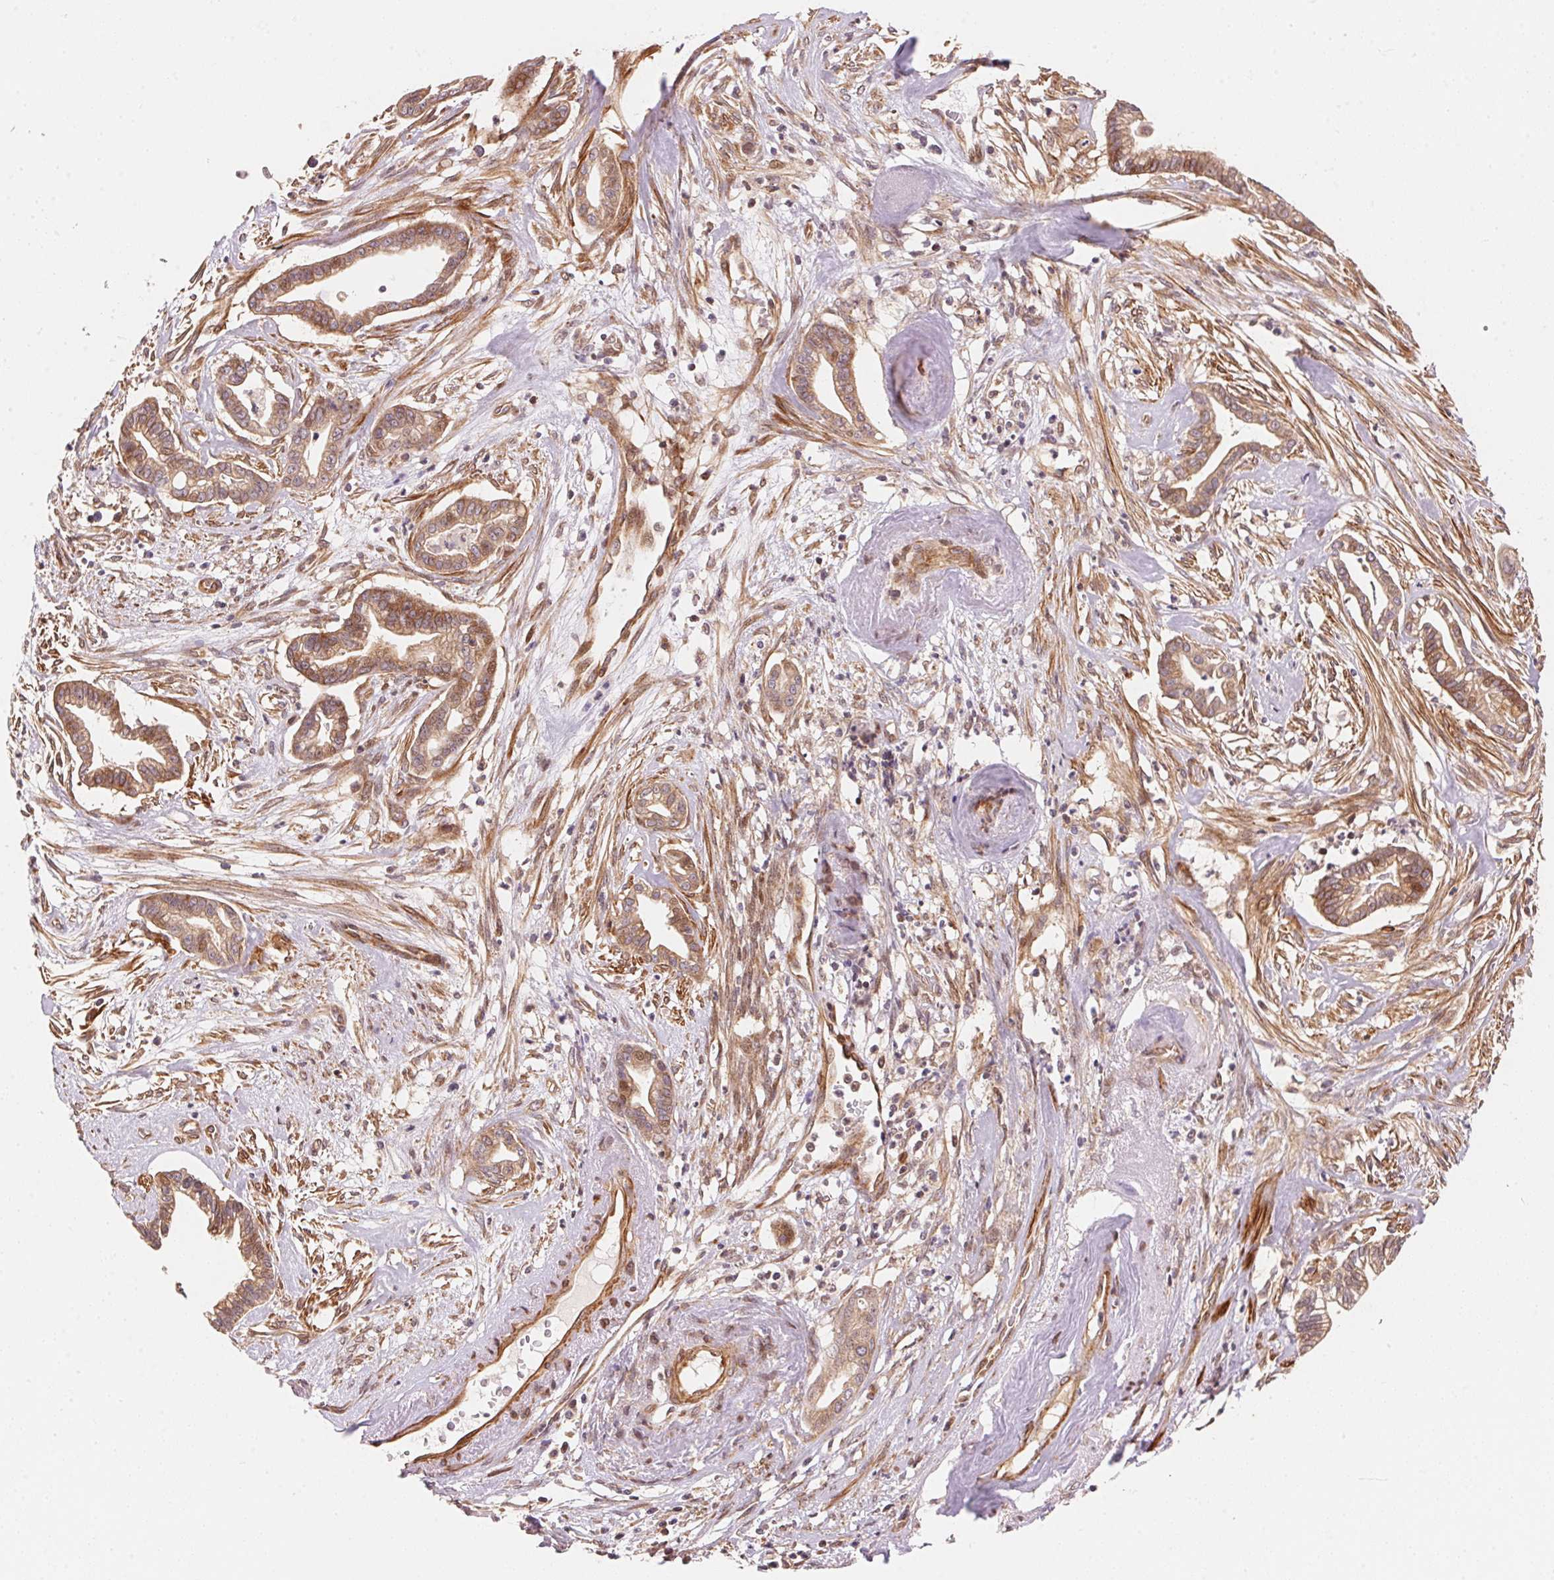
{"staining": {"intensity": "moderate", "quantity": ">75%", "location": "cytoplasmic/membranous,nuclear"}, "tissue": "cervical cancer", "cell_type": "Tumor cells", "image_type": "cancer", "snomed": [{"axis": "morphology", "description": "Adenocarcinoma, NOS"}, {"axis": "topography", "description": "Cervix"}], "caption": "There is medium levels of moderate cytoplasmic/membranous and nuclear expression in tumor cells of cervical adenocarcinoma, as demonstrated by immunohistochemical staining (brown color).", "gene": "TNIP2", "patient": {"sex": "female", "age": 62}}